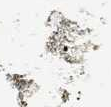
{"staining": {"intensity": "moderate", "quantity": ">75%", "location": "cytoplasmic/membranous"}, "tissue": "prostate cancer", "cell_type": "Tumor cells", "image_type": "cancer", "snomed": [{"axis": "morphology", "description": "Adenocarcinoma, High grade"}, {"axis": "topography", "description": "Prostate"}], "caption": "High-power microscopy captured an immunohistochemistry (IHC) histopathology image of prostate cancer, revealing moderate cytoplasmic/membranous expression in approximately >75% of tumor cells.", "gene": "CDK5RAP2", "patient": {"sex": "male", "age": 53}}